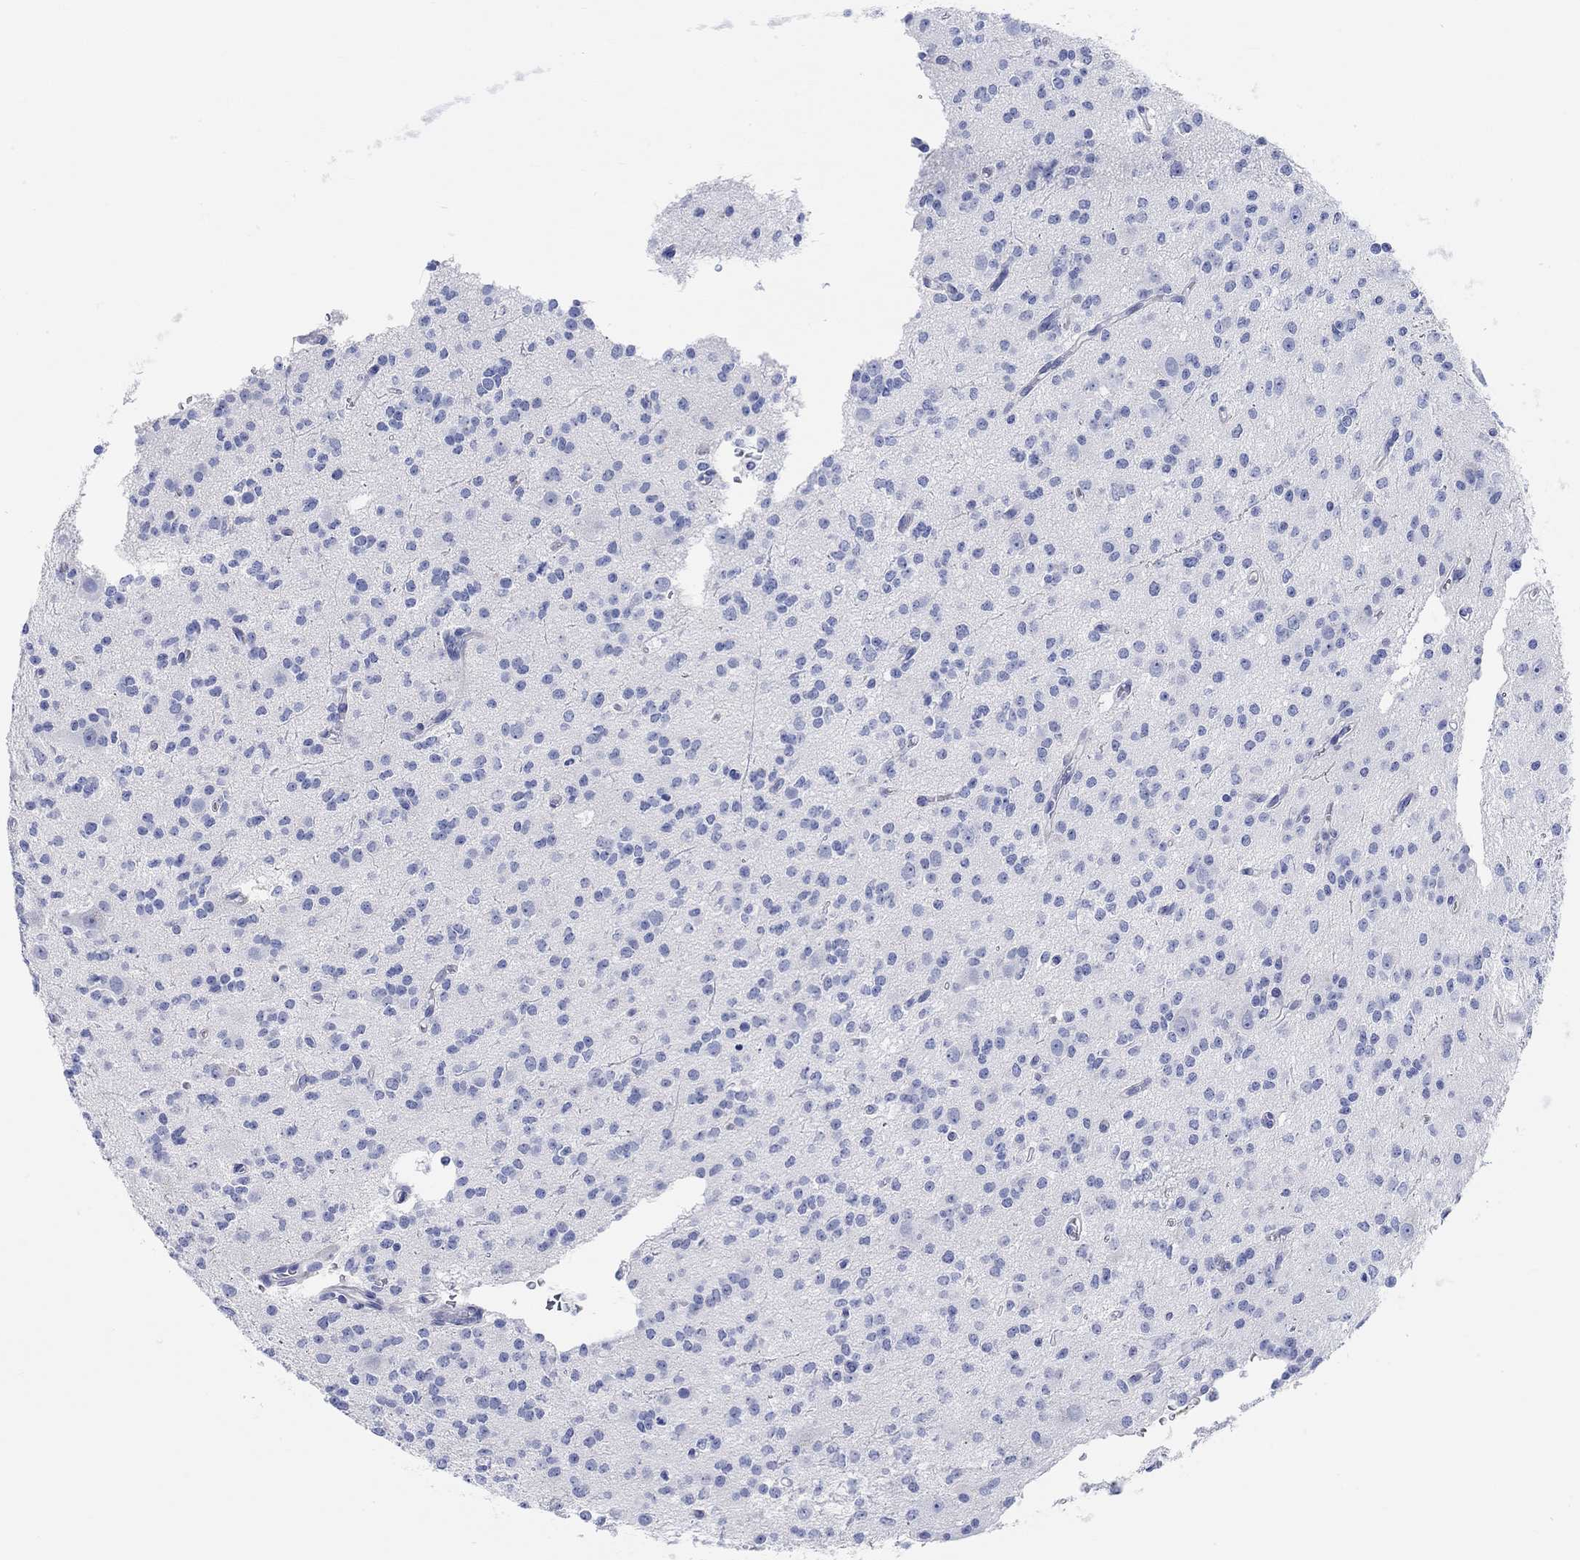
{"staining": {"intensity": "negative", "quantity": "none", "location": "none"}, "tissue": "glioma", "cell_type": "Tumor cells", "image_type": "cancer", "snomed": [{"axis": "morphology", "description": "Glioma, malignant, Low grade"}, {"axis": "topography", "description": "Brain"}], "caption": "Malignant low-grade glioma was stained to show a protein in brown. There is no significant positivity in tumor cells.", "gene": "XIRP2", "patient": {"sex": "male", "age": 27}}